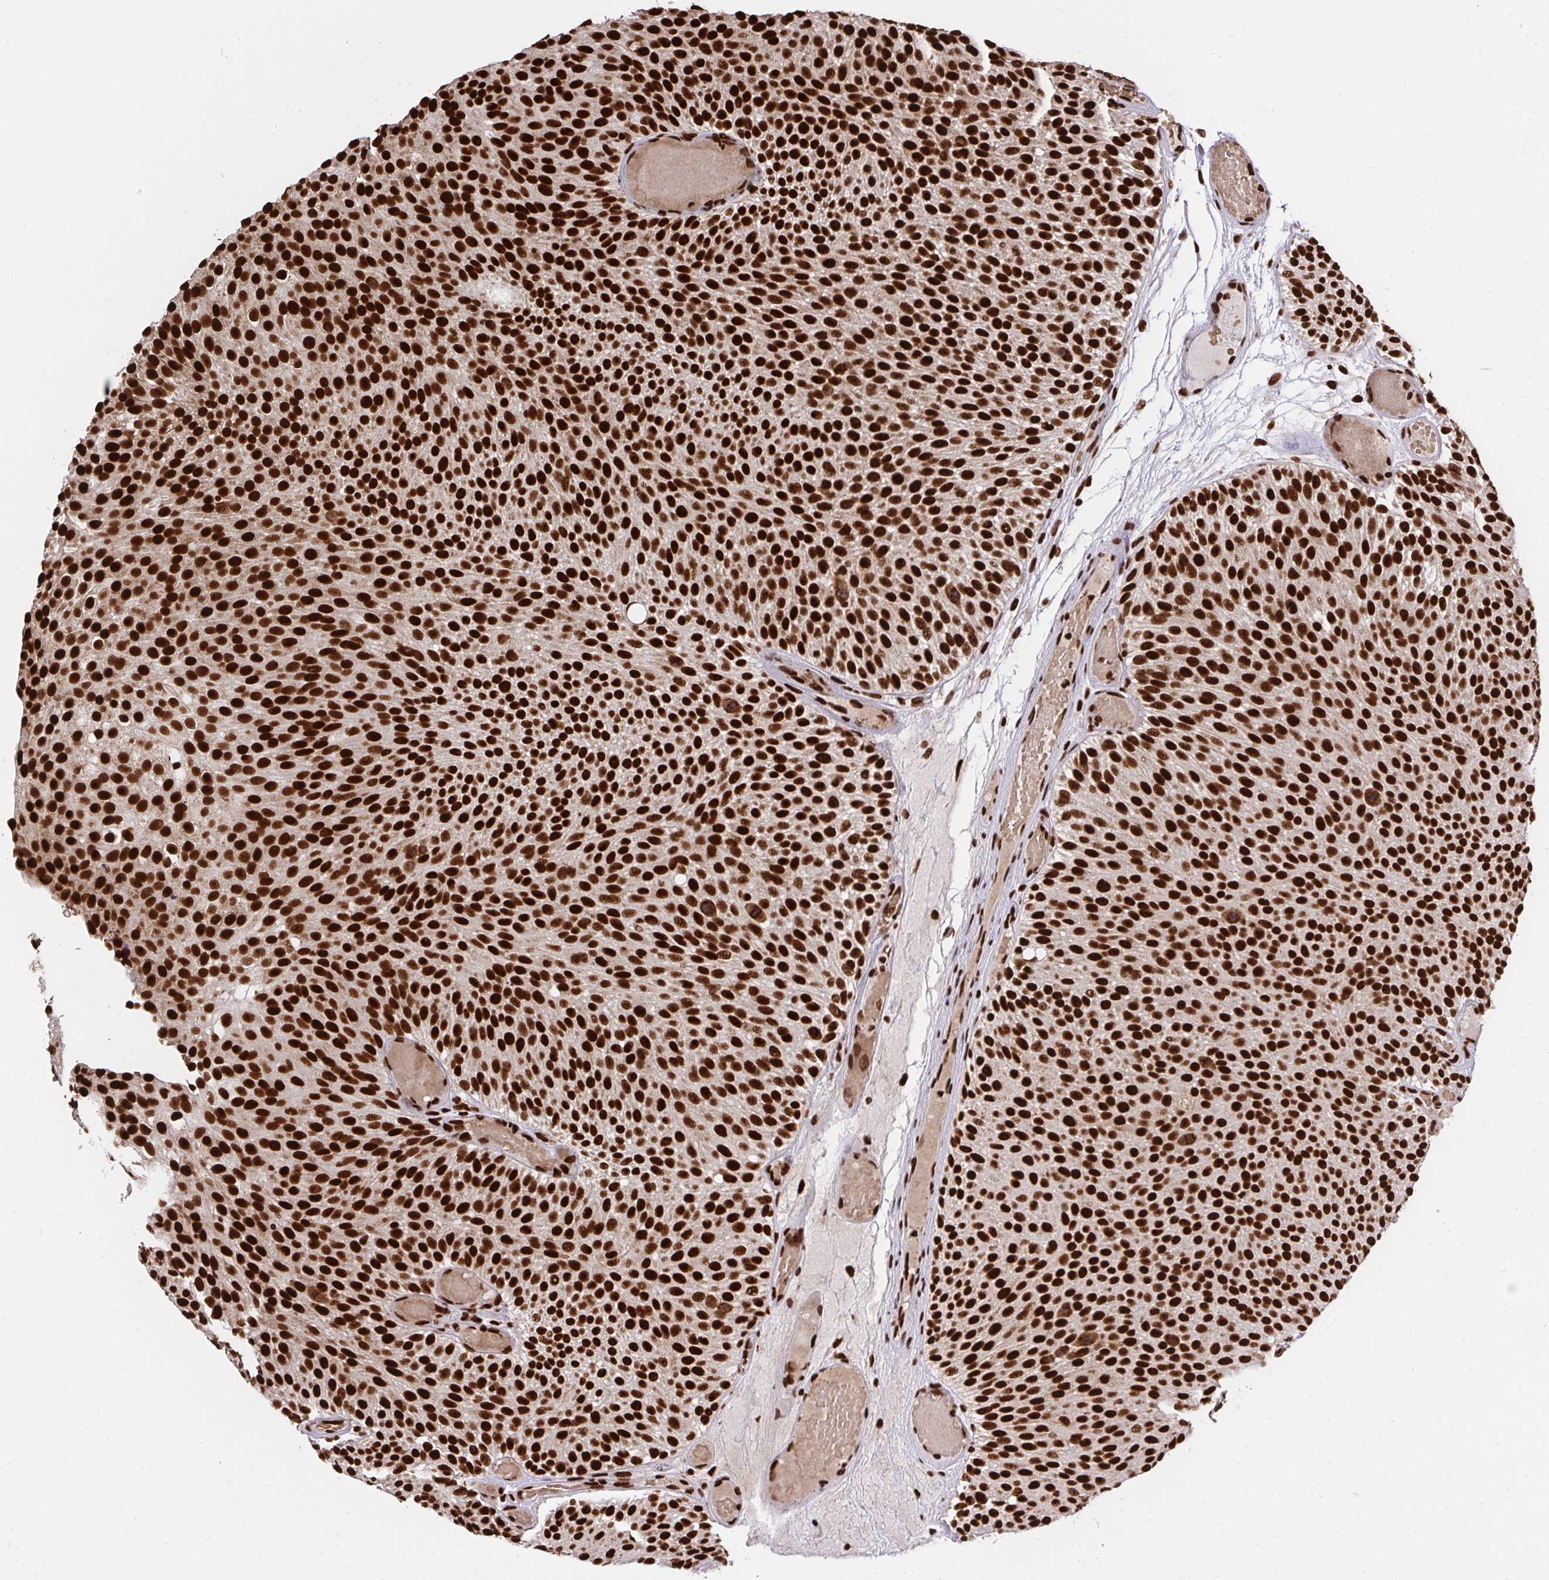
{"staining": {"intensity": "strong", "quantity": ">75%", "location": "nuclear"}, "tissue": "urothelial cancer", "cell_type": "Tumor cells", "image_type": "cancer", "snomed": [{"axis": "morphology", "description": "Urothelial carcinoma, Low grade"}, {"axis": "topography", "description": "Urinary bladder"}], "caption": "Low-grade urothelial carcinoma stained with a brown dye displays strong nuclear positive staining in approximately >75% of tumor cells.", "gene": "HNRNPL", "patient": {"sex": "male", "age": 78}}